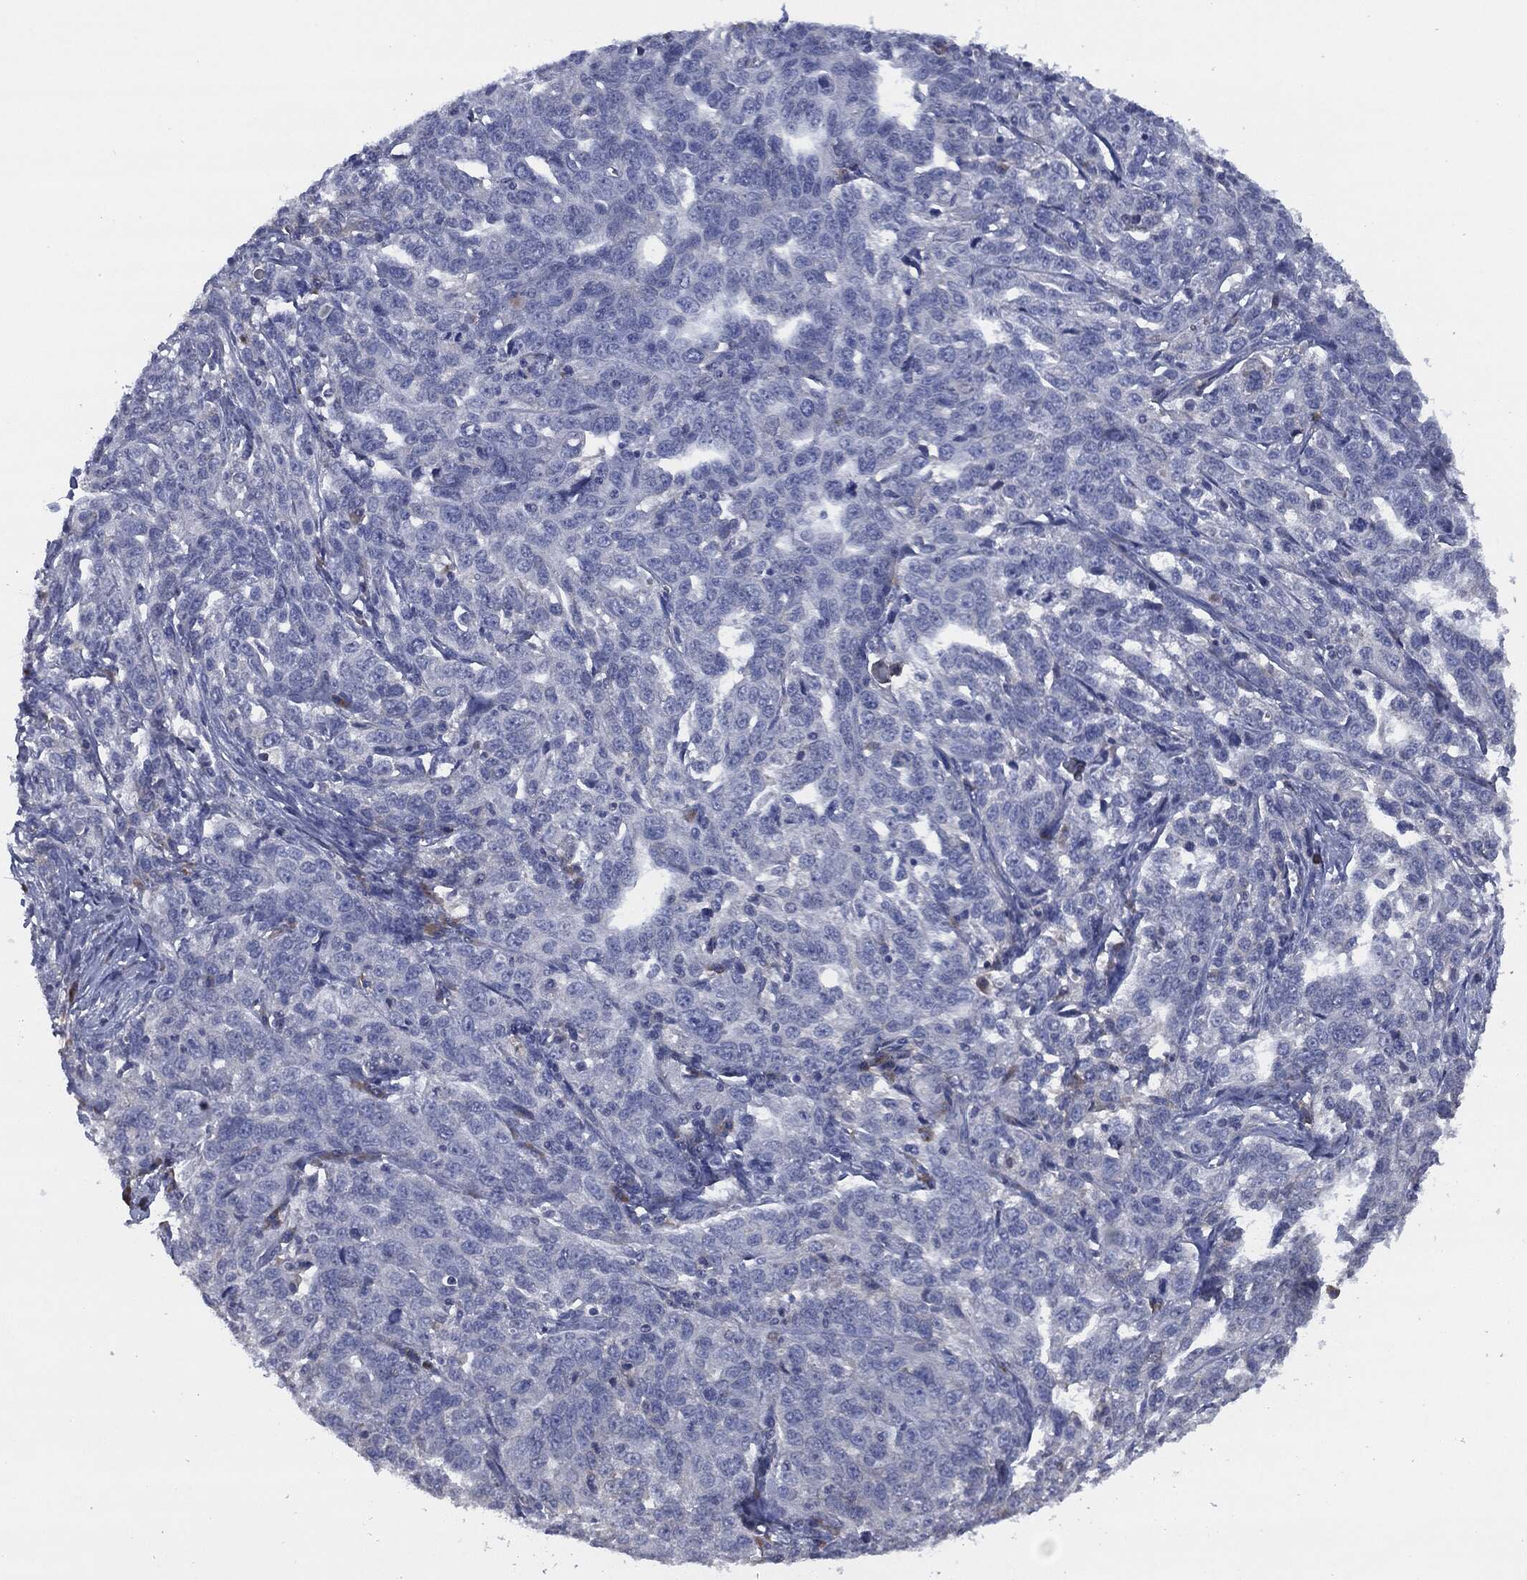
{"staining": {"intensity": "negative", "quantity": "none", "location": "none"}, "tissue": "ovarian cancer", "cell_type": "Tumor cells", "image_type": "cancer", "snomed": [{"axis": "morphology", "description": "Cystadenocarcinoma, serous, NOS"}, {"axis": "topography", "description": "Ovary"}], "caption": "Immunohistochemistry (IHC) photomicrograph of neoplastic tissue: serous cystadenocarcinoma (ovarian) stained with DAB reveals no significant protein staining in tumor cells.", "gene": "IL2RG", "patient": {"sex": "female", "age": 71}}